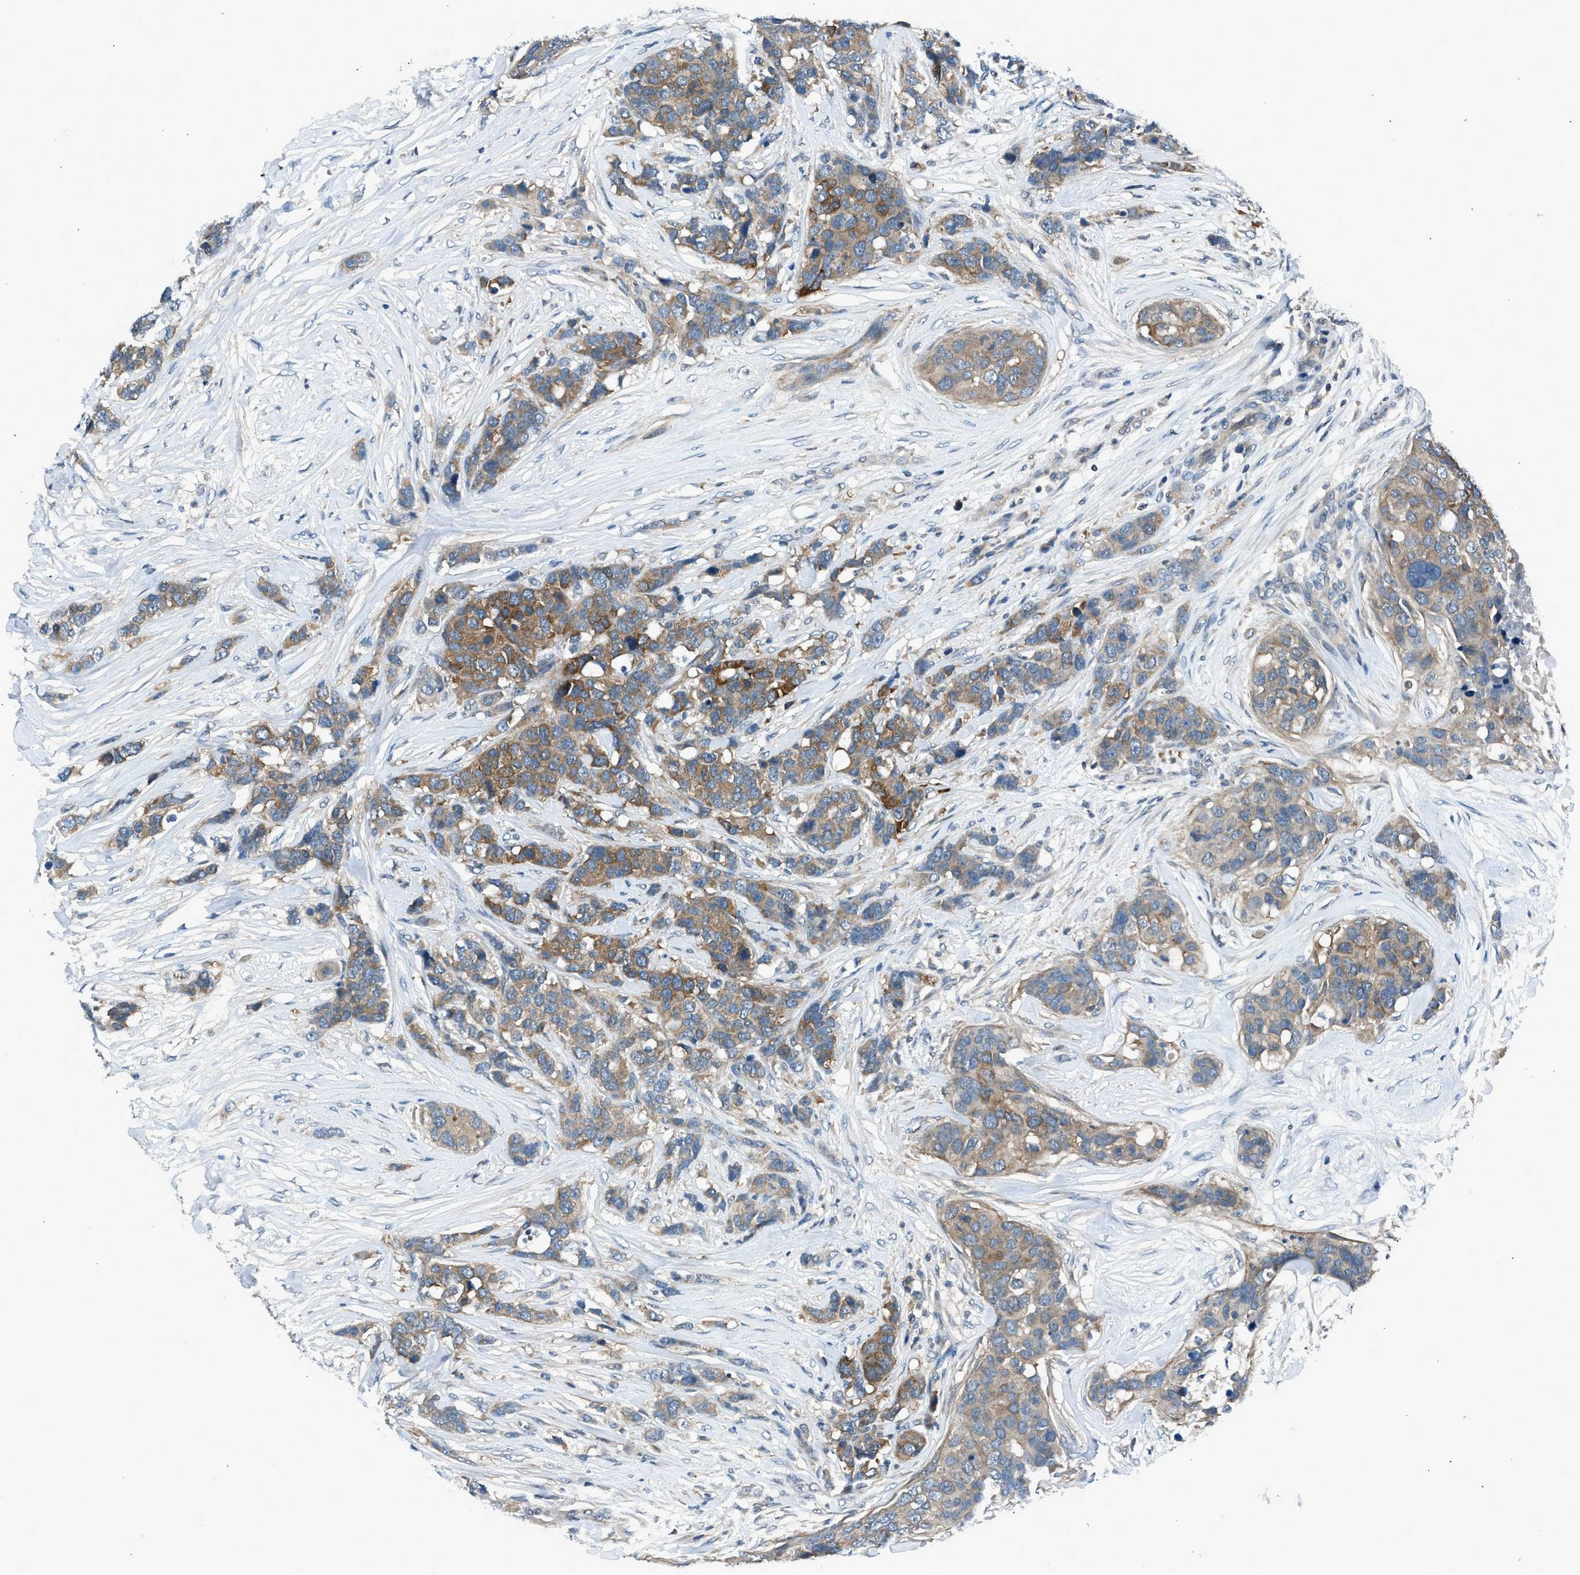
{"staining": {"intensity": "moderate", "quantity": ">75%", "location": "cytoplasmic/membranous"}, "tissue": "breast cancer", "cell_type": "Tumor cells", "image_type": "cancer", "snomed": [{"axis": "morphology", "description": "Lobular carcinoma"}, {"axis": "topography", "description": "Breast"}], "caption": "Immunohistochemical staining of breast cancer reveals medium levels of moderate cytoplasmic/membranous positivity in about >75% of tumor cells.", "gene": "LMLN", "patient": {"sex": "female", "age": 59}}